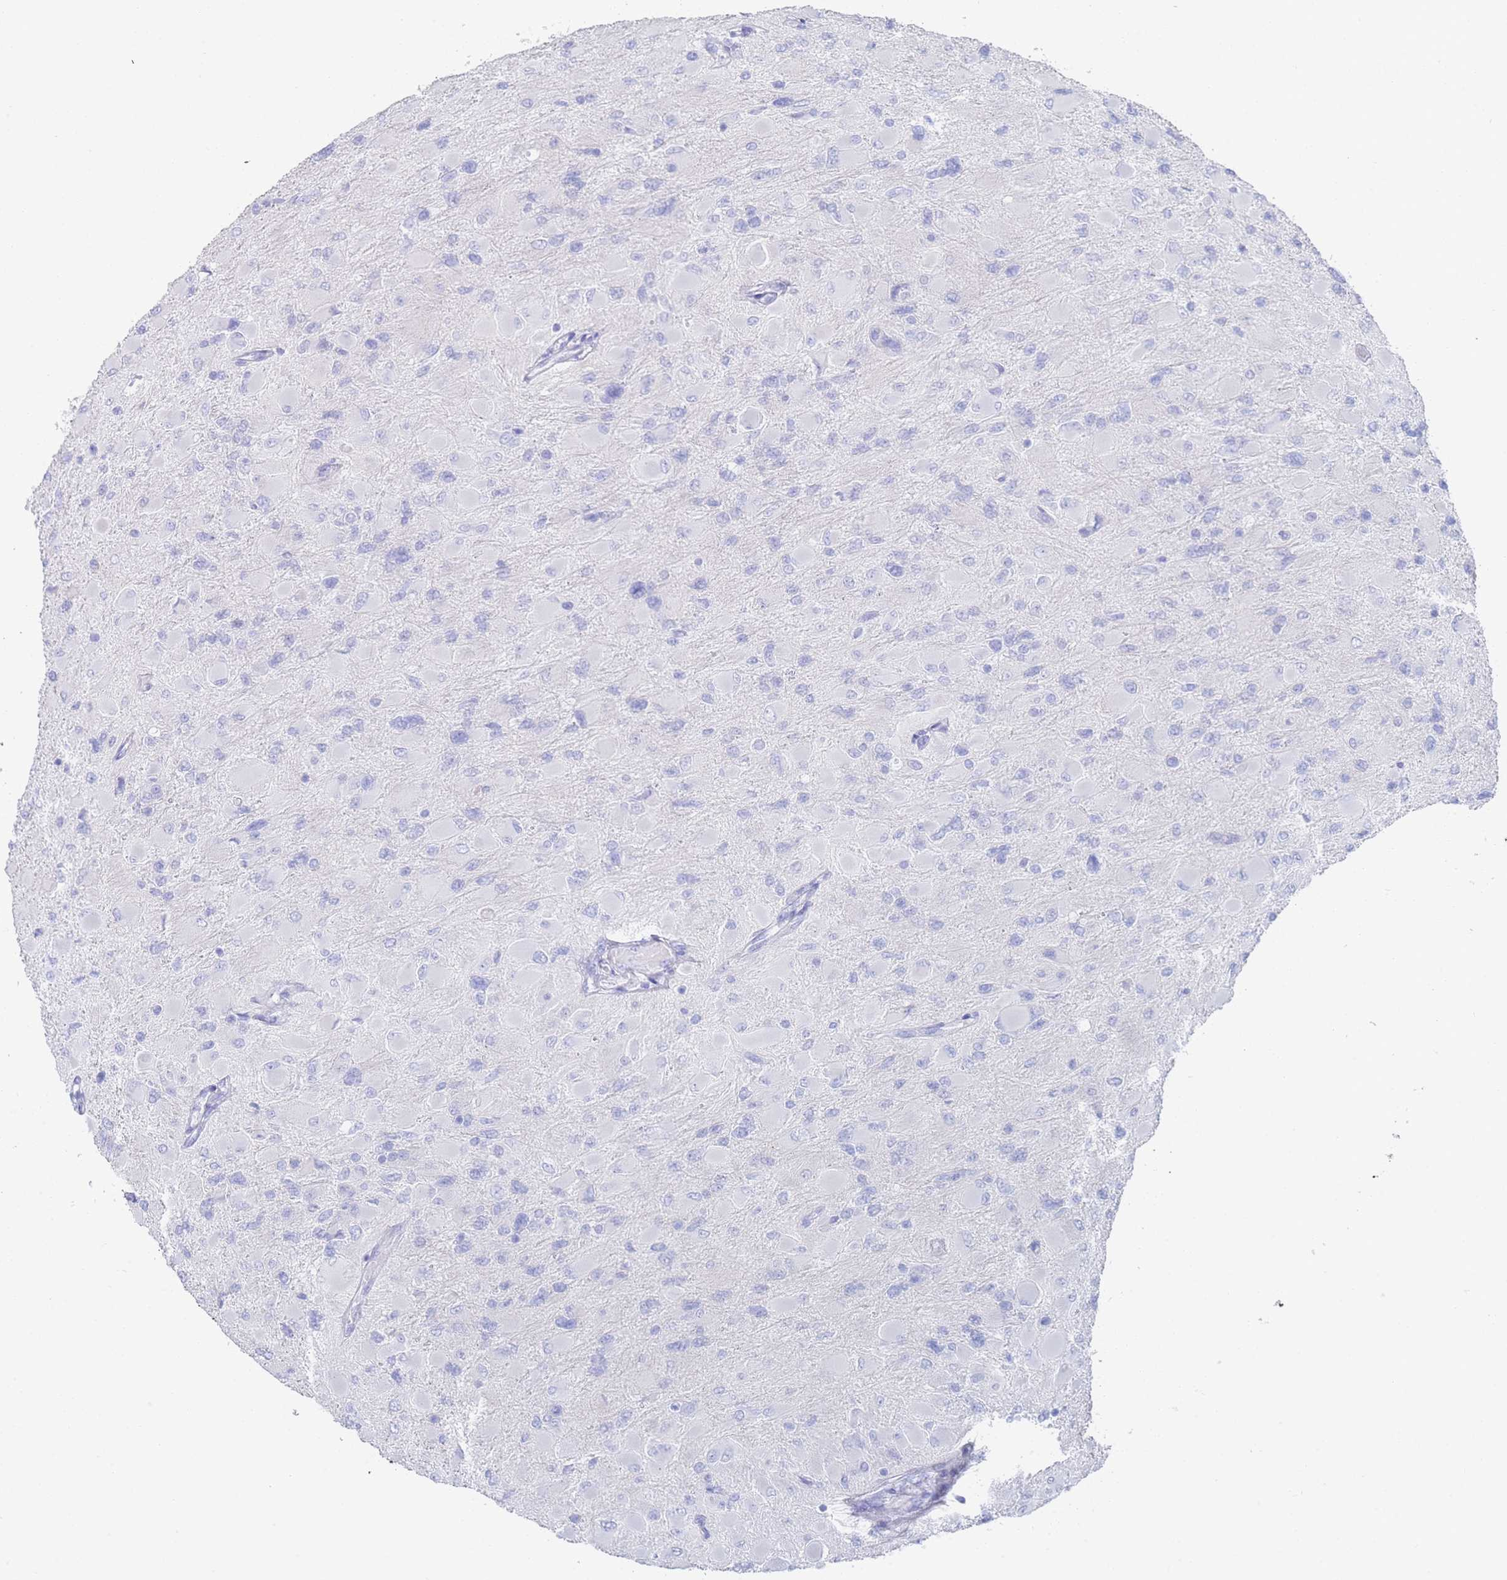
{"staining": {"intensity": "negative", "quantity": "none", "location": "none"}, "tissue": "glioma", "cell_type": "Tumor cells", "image_type": "cancer", "snomed": [{"axis": "morphology", "description": "Glioma, malignant, High grade"}, {"axis": "topography", "description": "Cerebral cortex"}], "caption": "An immunohistochemistry micrograph of malignant glioma (high-grade) is shown. There is no staining in tumor cells of malignant glioma (high-grade).", "gene": "LRRC37A", "patient": {"sex": "female", "age": 36}}